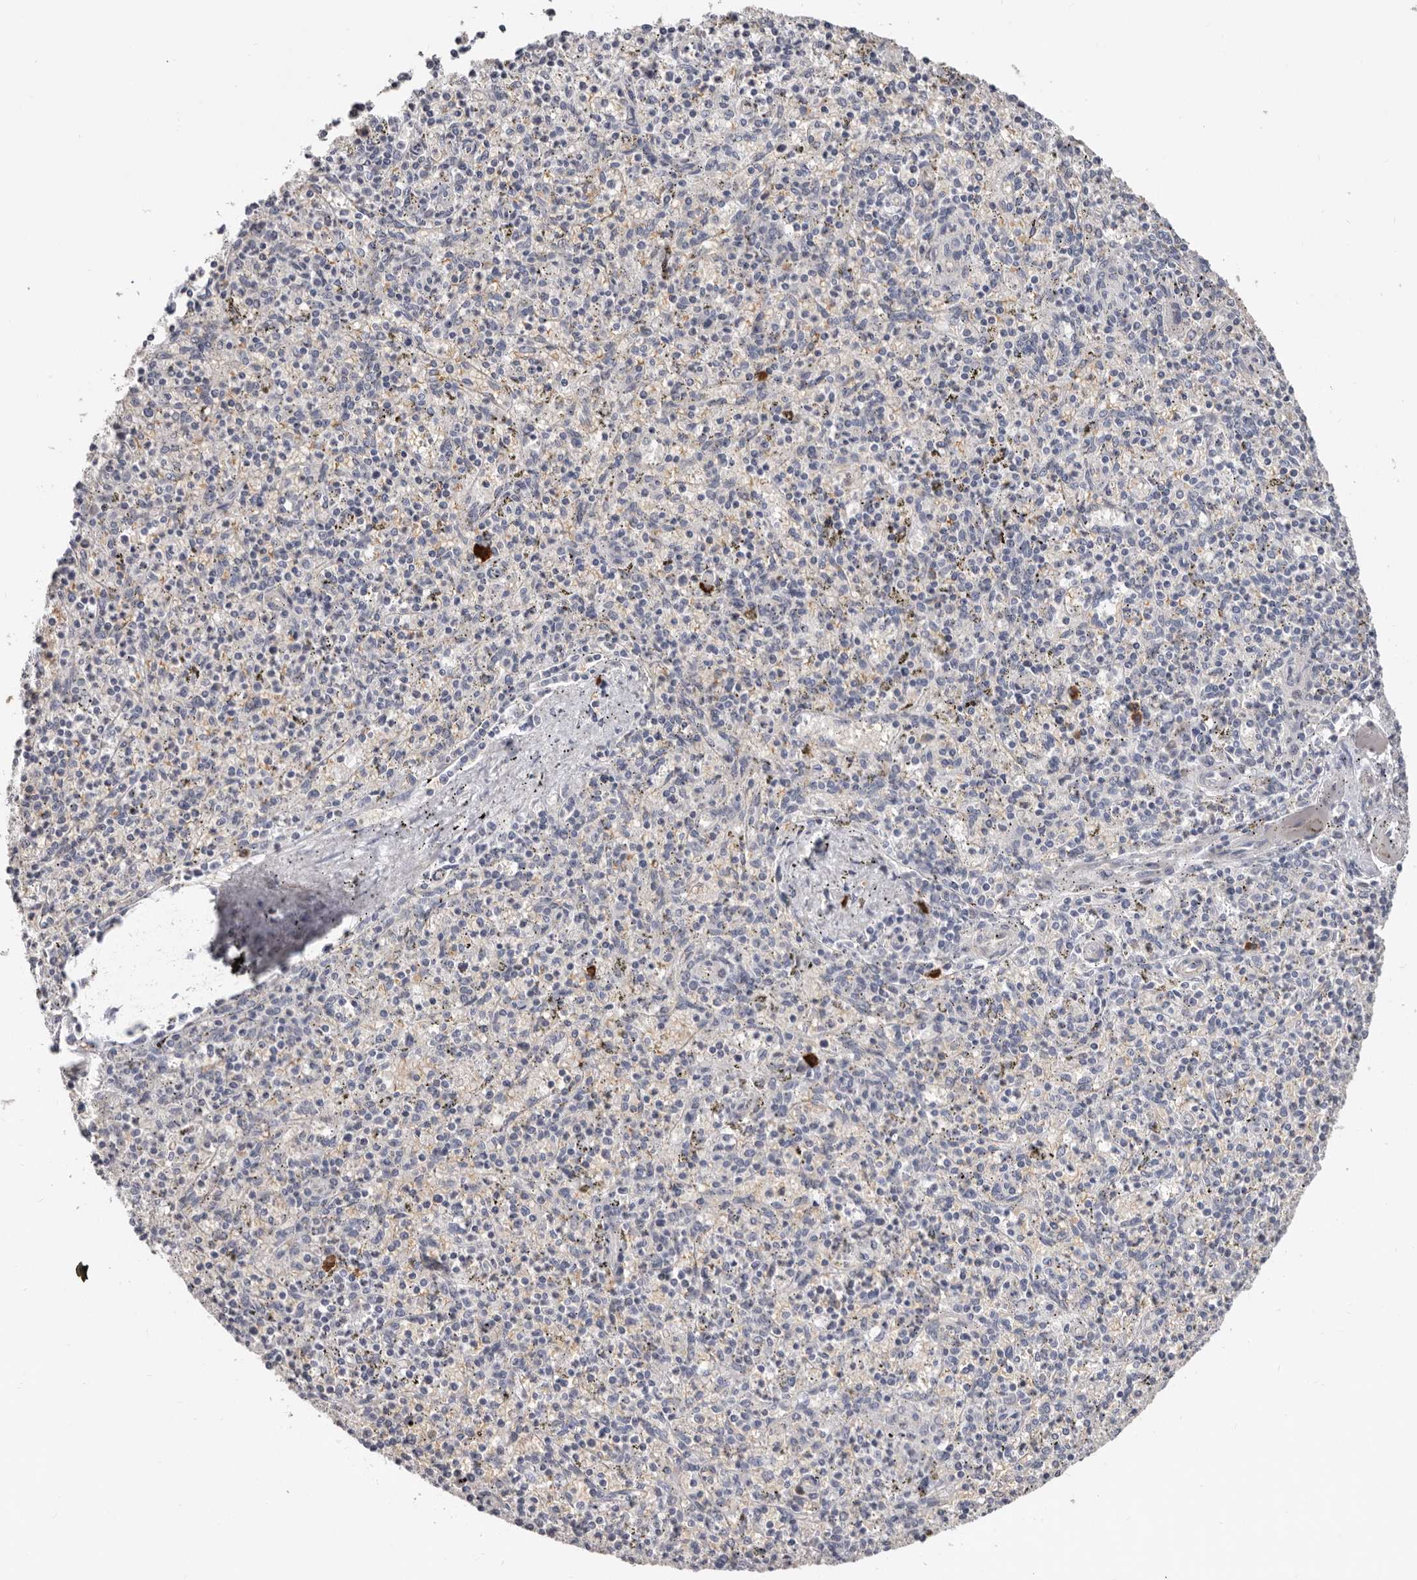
{"staining": {"intensity": "negative", "quantity": "none", "location": "none"}, "tissue": "spleen", "cell_type": "Cells in red pulp", "image_type": "normal", "snomed": [{"axis": "morphology", "description": "Normal tissue, NOS"}, {"axis": "topography", "description": "Spleen"}], "caption": "DAB (3,3'-diaminobenzidine) immunohistochemical staining of benign human spleen displays no significant positivity in cells in red pulp. (Immunohistochemistry (ihc), brightfield microscopy, high magnification).", "gene": "SPTA1", "patient": {"sex": "male", "age": 72}}